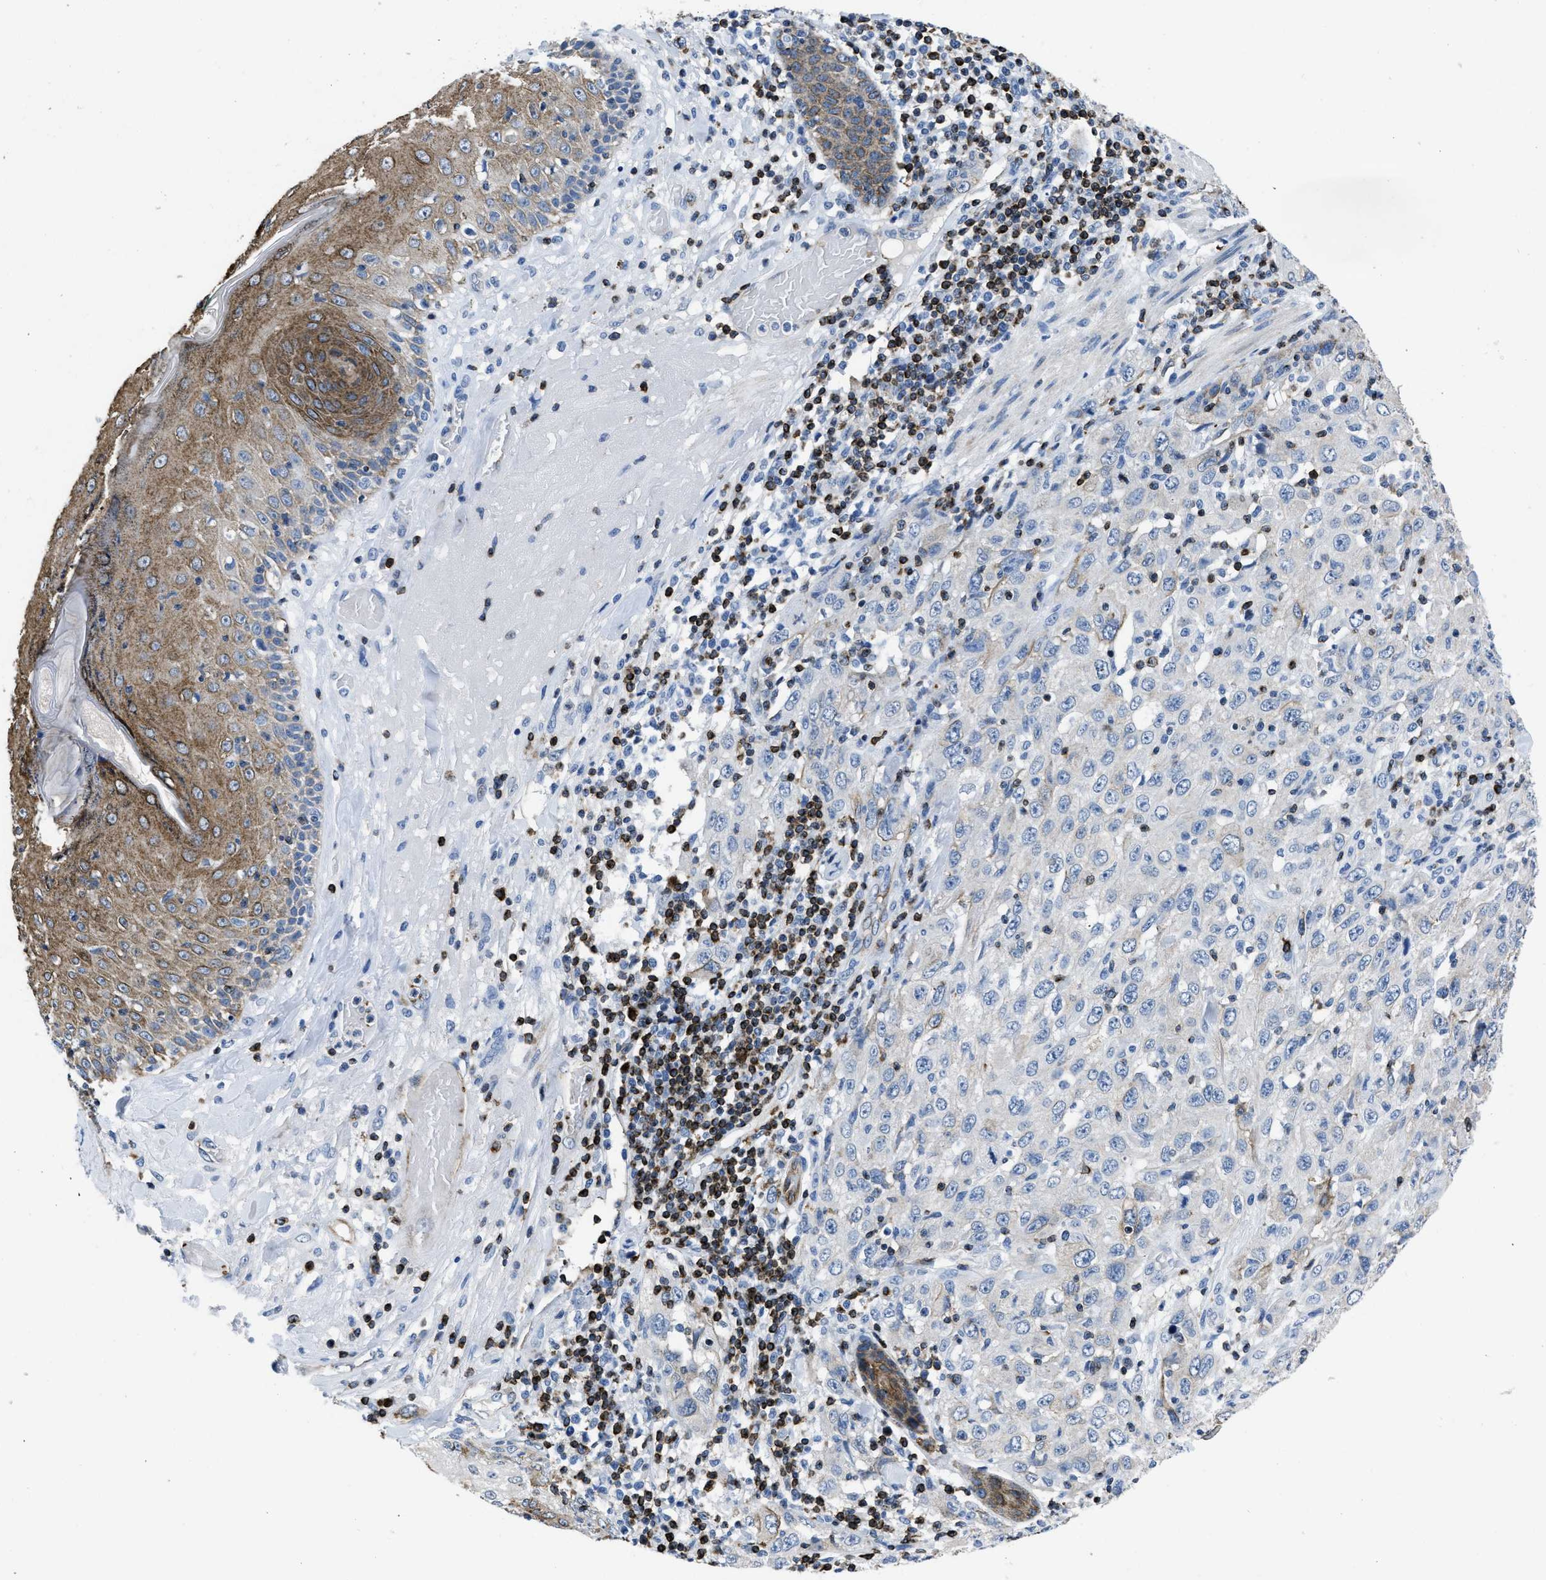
{"staining": {"intensity": "moderate", "quantity": "25%-75%", "location": "cytoplasmic/membranous"}, "tissue": "skin cancer", "cell_type": "Tumor cells", "image_type": "cancer", "snomed": [{"axis": "morphology", "description": "Squamous cell carcinoma, NOS"}, {"axis": "topography", "description": "Skin"}], "caption": "IHC staining of squamous cell carcinoma (skin), which exhibits medium levels of moderate cytoplasmic/membranous expression in approximately 25%-75% of tumor cells indicating moderate cytoplasmic/membranous protein positivity. The staining was performed using DAB (brown) for protein detection and nuclei were counterstained in hematoxylin (blue).", "gene": "ITGA3", "patient": {"sex": "female", "age": 88}}